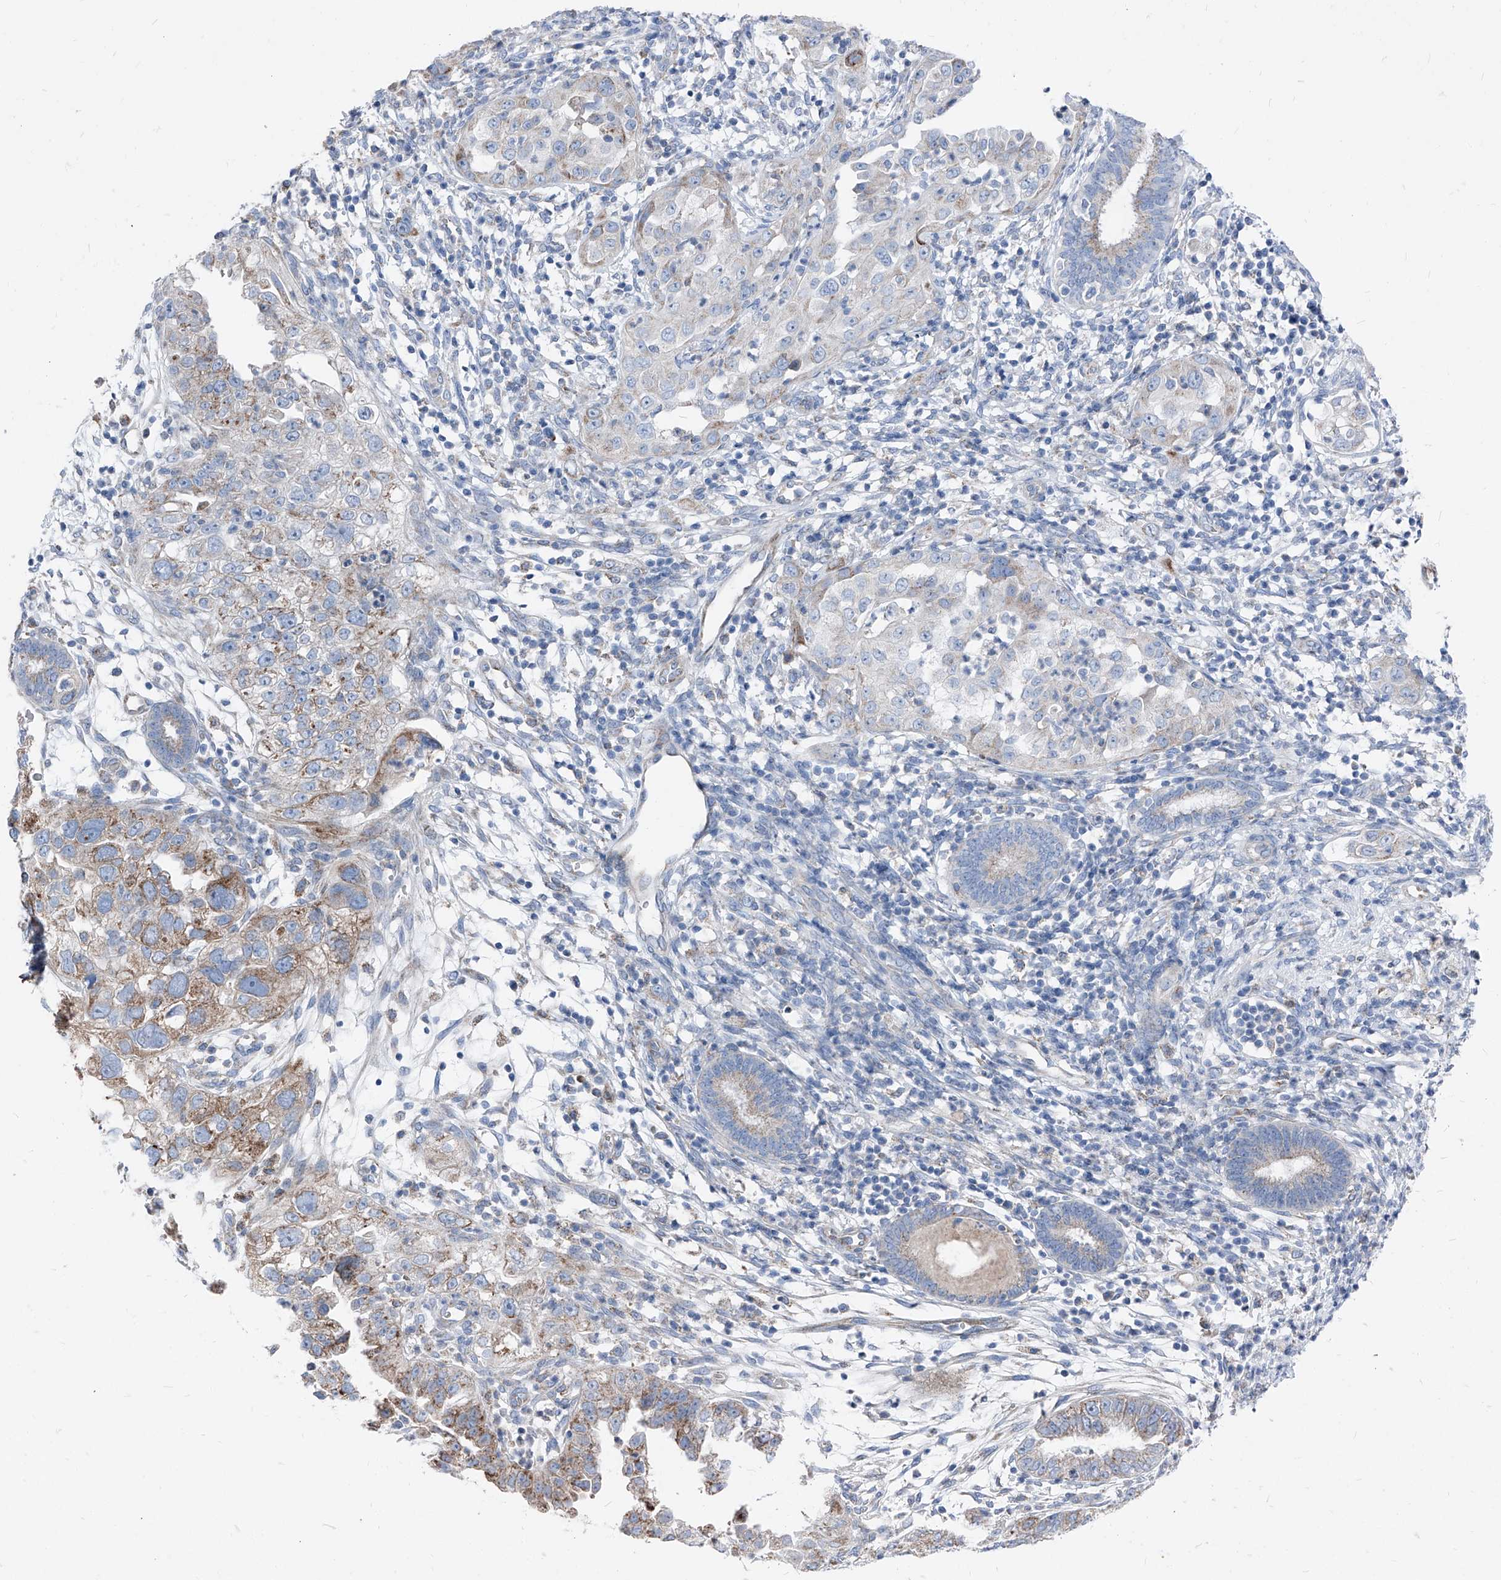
{"staining": {"intensity": "moderate", "quantity": "<25%", "location": "cytoplasmic/membranous"}, "tissue": "endometrial cancer", "cell_type": "Tumor cells", "image_type": "cancer", "snomed": [{"axis": "morphology", "description": "Adenocarcinoma, NOS"}, {"axis": "topography", "description": "Endometrium"}], "caption": "Immunohistochemistry (IHC) histopathology image of endometrial adenocarcinoma stained for a protein (brown), which shows low levels of moderate cytoplasmic/membranous staining in about <25% of tumor cells.", "gene": "AGPS", "patient": {"sex": "female", "age": 85}}